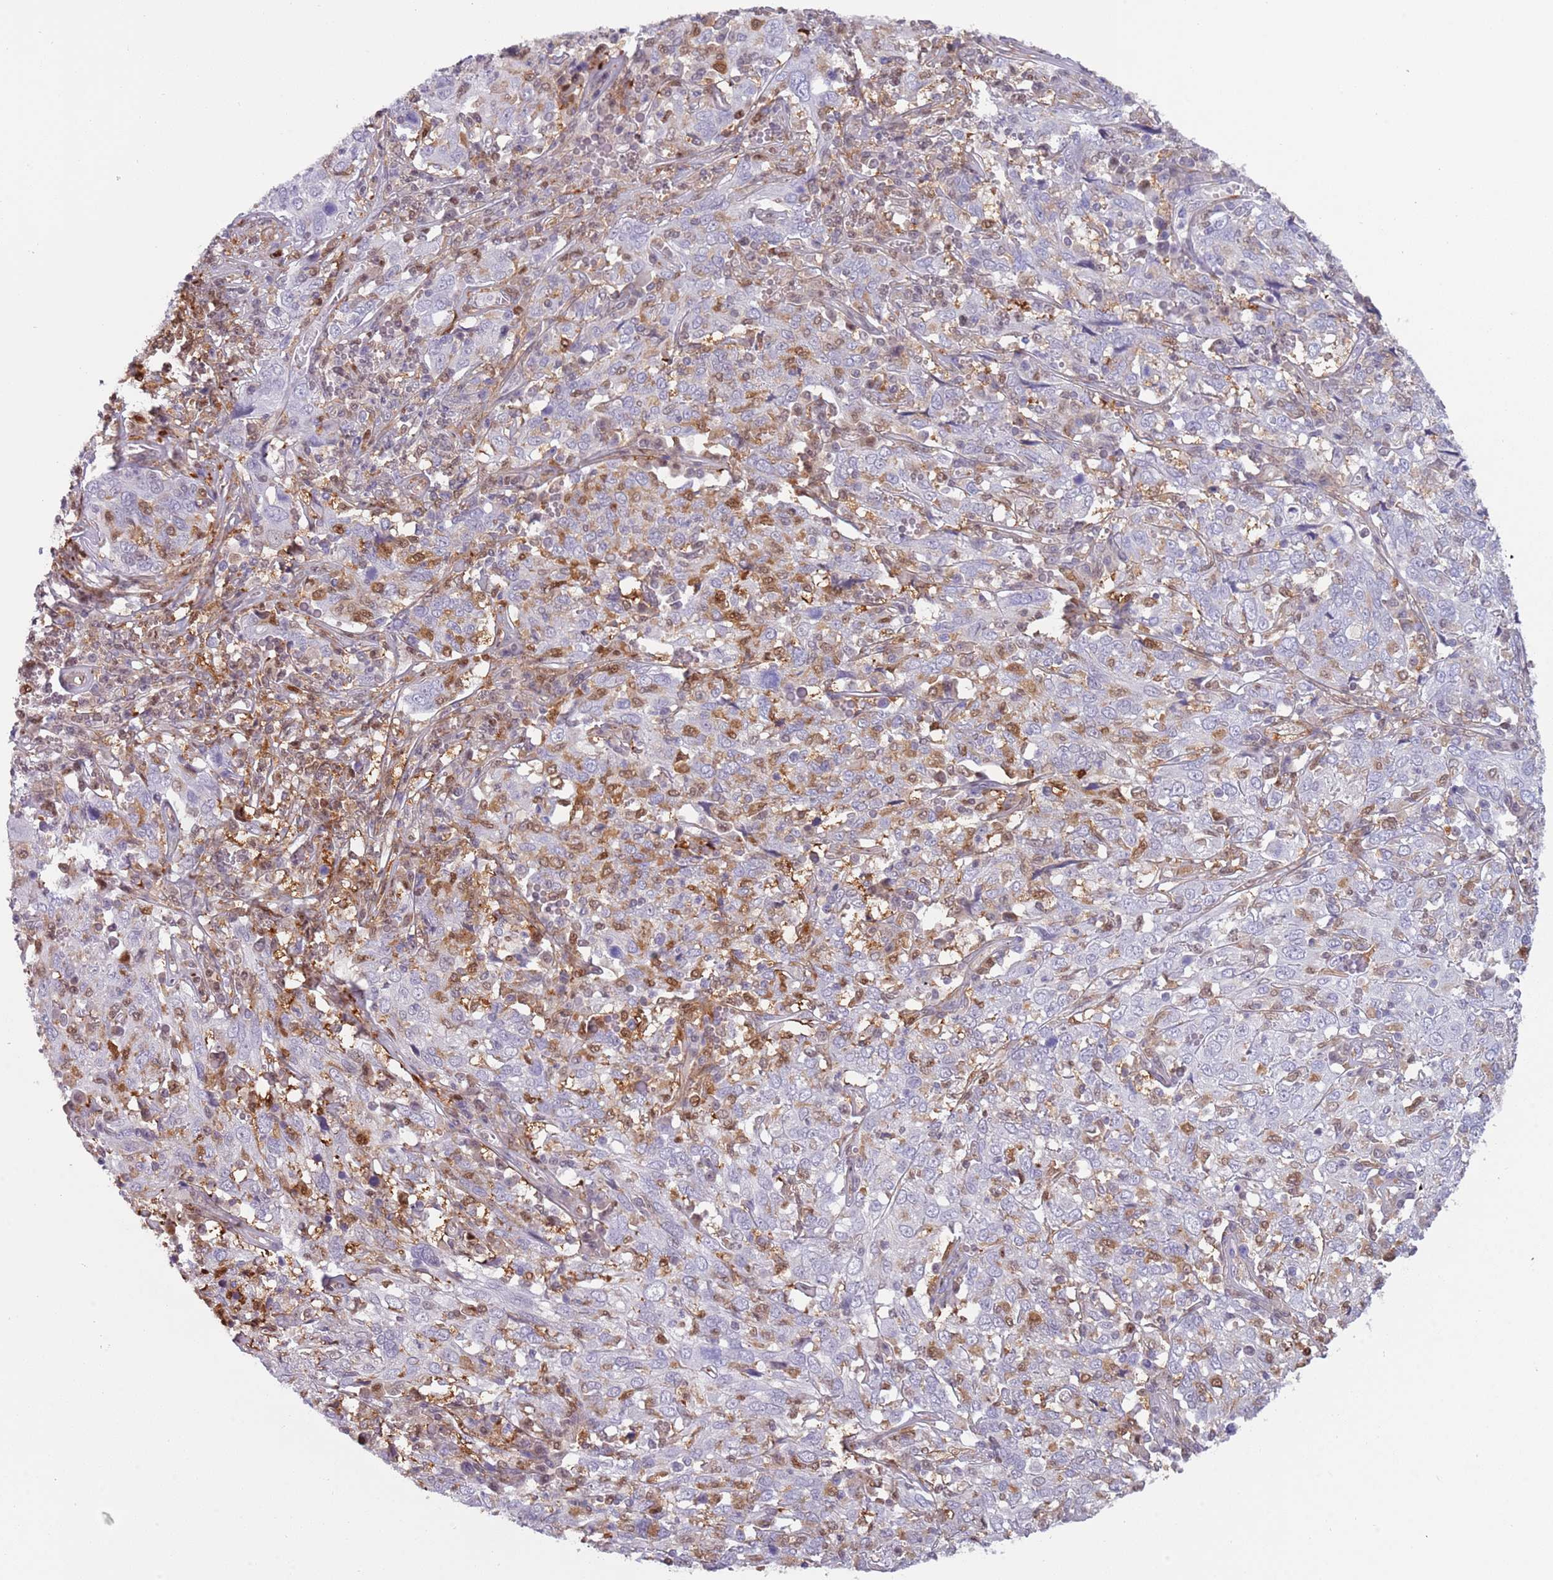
{"staining": {"intensity": "negative", "quantity": "none", "location": "none"}, "tissue": "cervical cancer", "cell_type": "Tumor cells", "image_type": "cancer", "snomed": [{"axis": "morphology", "description": "Squamous cell carcinoma, NOS"}, {"axis": "topography", "description": "Cervix"}], "caption": "Tumor cells show no significant positivity in cervical cancer. (DAB IHC visualized using brightfield microscopy, high magnification).", "gene": "NBPF6", "patient": {"sex": "female", "age": 46}}